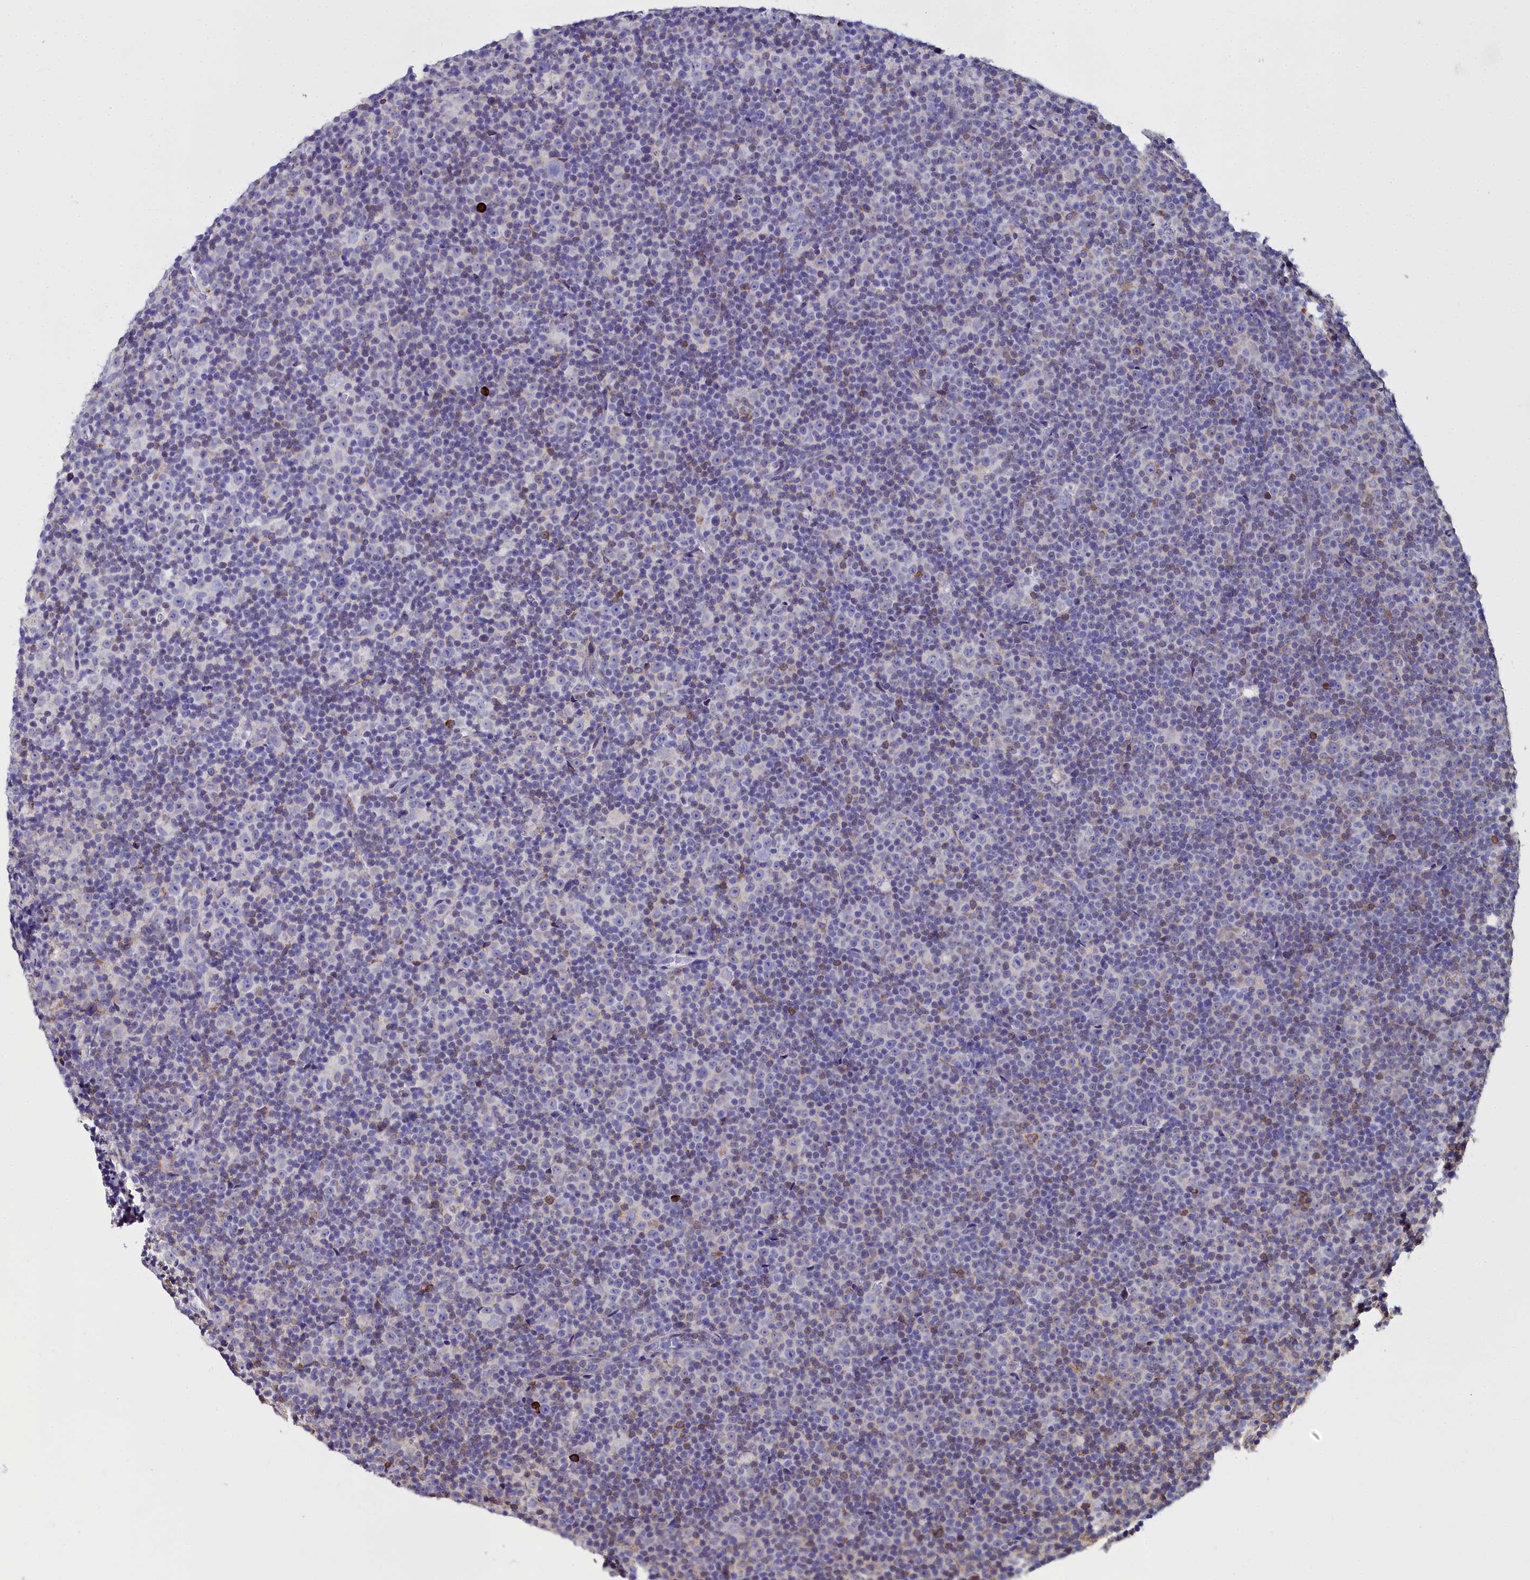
{"staining": {"intensity": "negative", "quantity": "none", "location": "none"}, "tissue": "lymphoma", "cell_type": "Tumor cells", "image_type": "cancer", "snomed": [{"axis": "morphology", "description": "Malignant lymphoma, non-Hodgkin's type, Low grade"}, {"axis": "topography", "description": "Lymph node"}], "caption": "A high-resolution histopathology image shows immunohistochemistry (IHC) staining of malignant lymphoma, non-Hodgkin's type (low-grade), which demonstrates no significant staining in tumor cells.", "gene": "TXNDC5", "patient": {"sex": "female", "age": 67}}